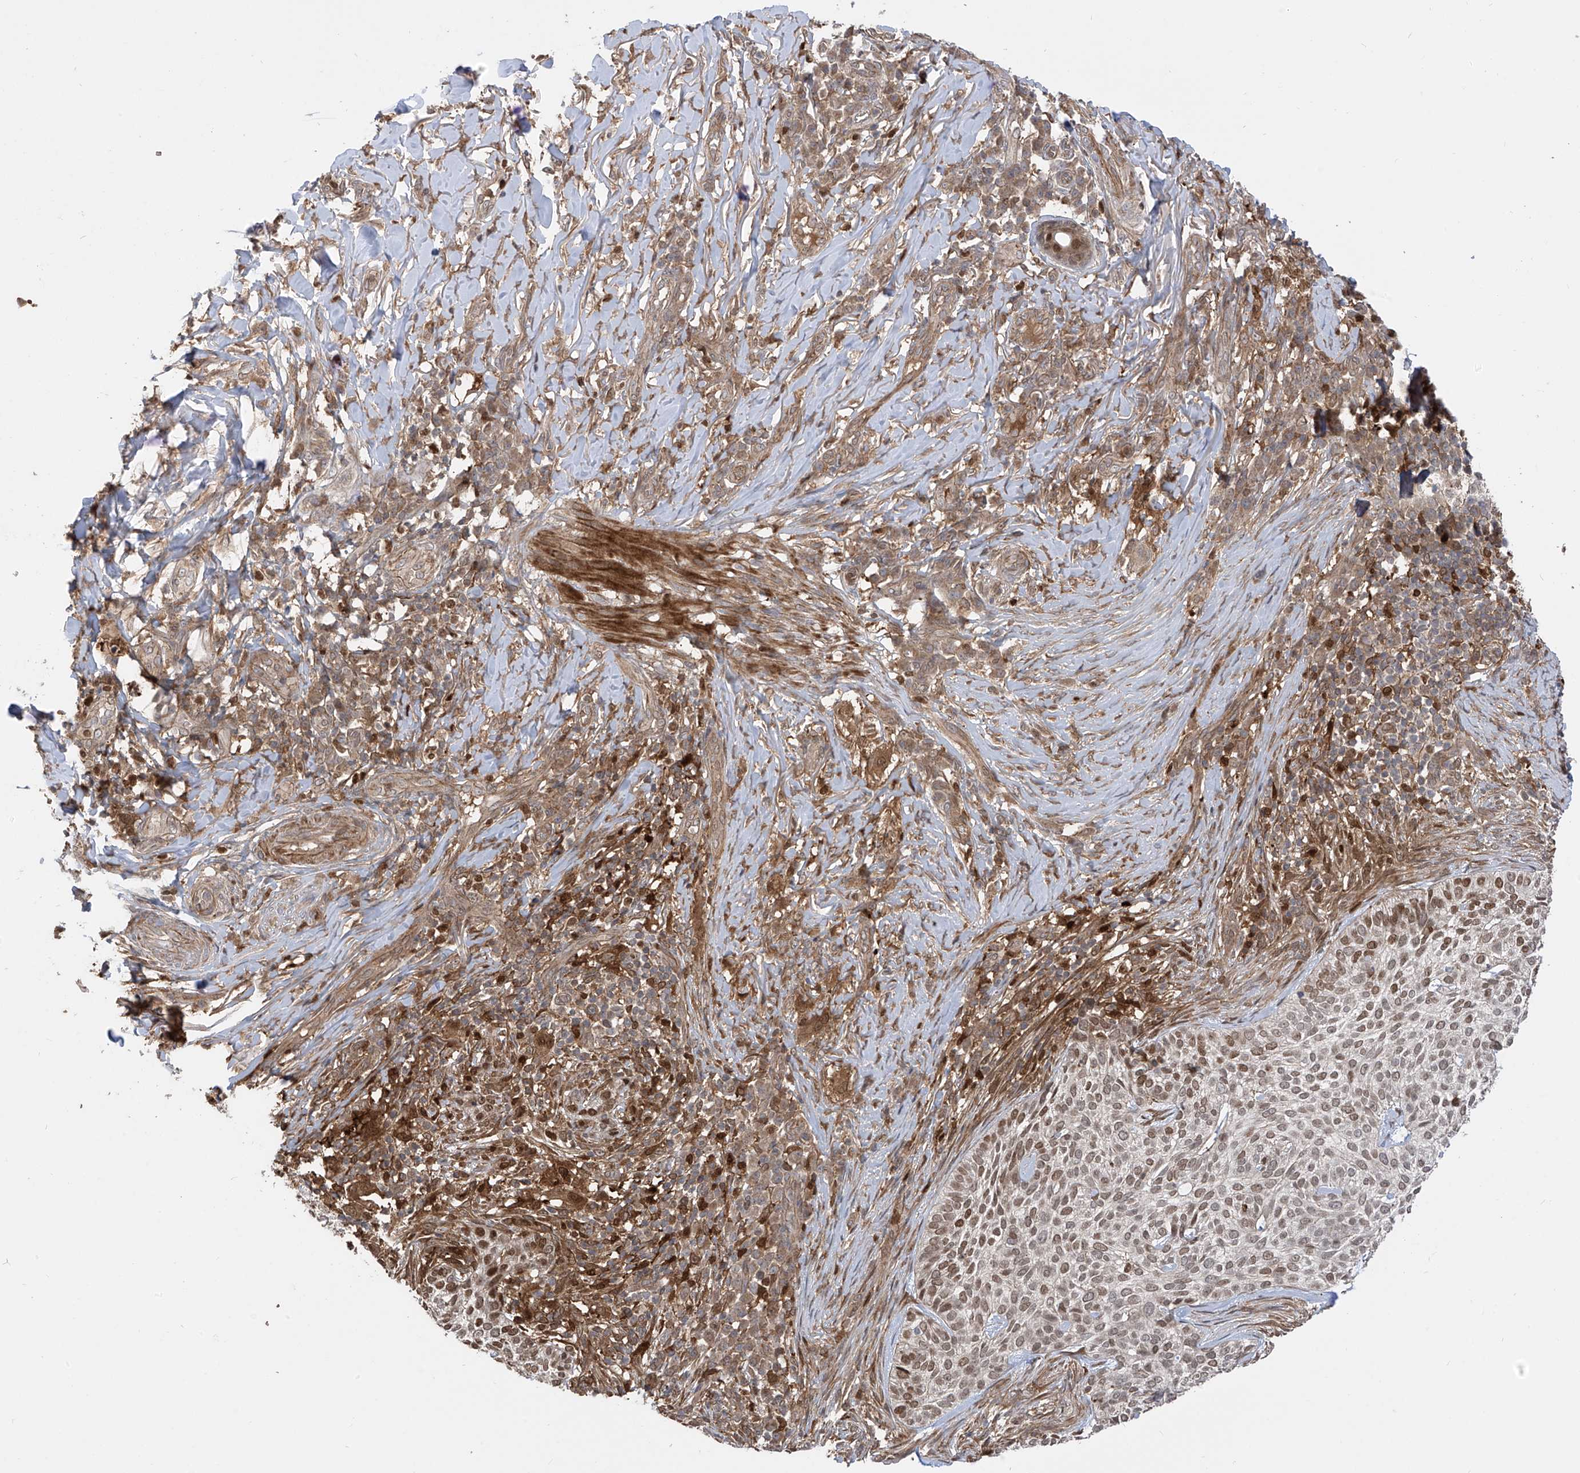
{"staining": {"intensity": "moderate", "quantity": ">75%", "location": "nuclear"}, "tissue": "skin cancer", "cell_type": "Tumor cells", "image_type": "cancer", "snomed": [{"axis": "morphology", "description": "Basal cell carcinoma"}, {"axis": "topography", "description": "Skin"}], "caption": "Protein staining of skin cancer (basal cell carcinoma) tissue reveals moderate nuclear expression in approximately >75% of tumor cells. (Brightfield microscopy of DAB IHC at high magnification).", "gene": "ATAD2B", "patient": {"sex": "female", "age": 64}}